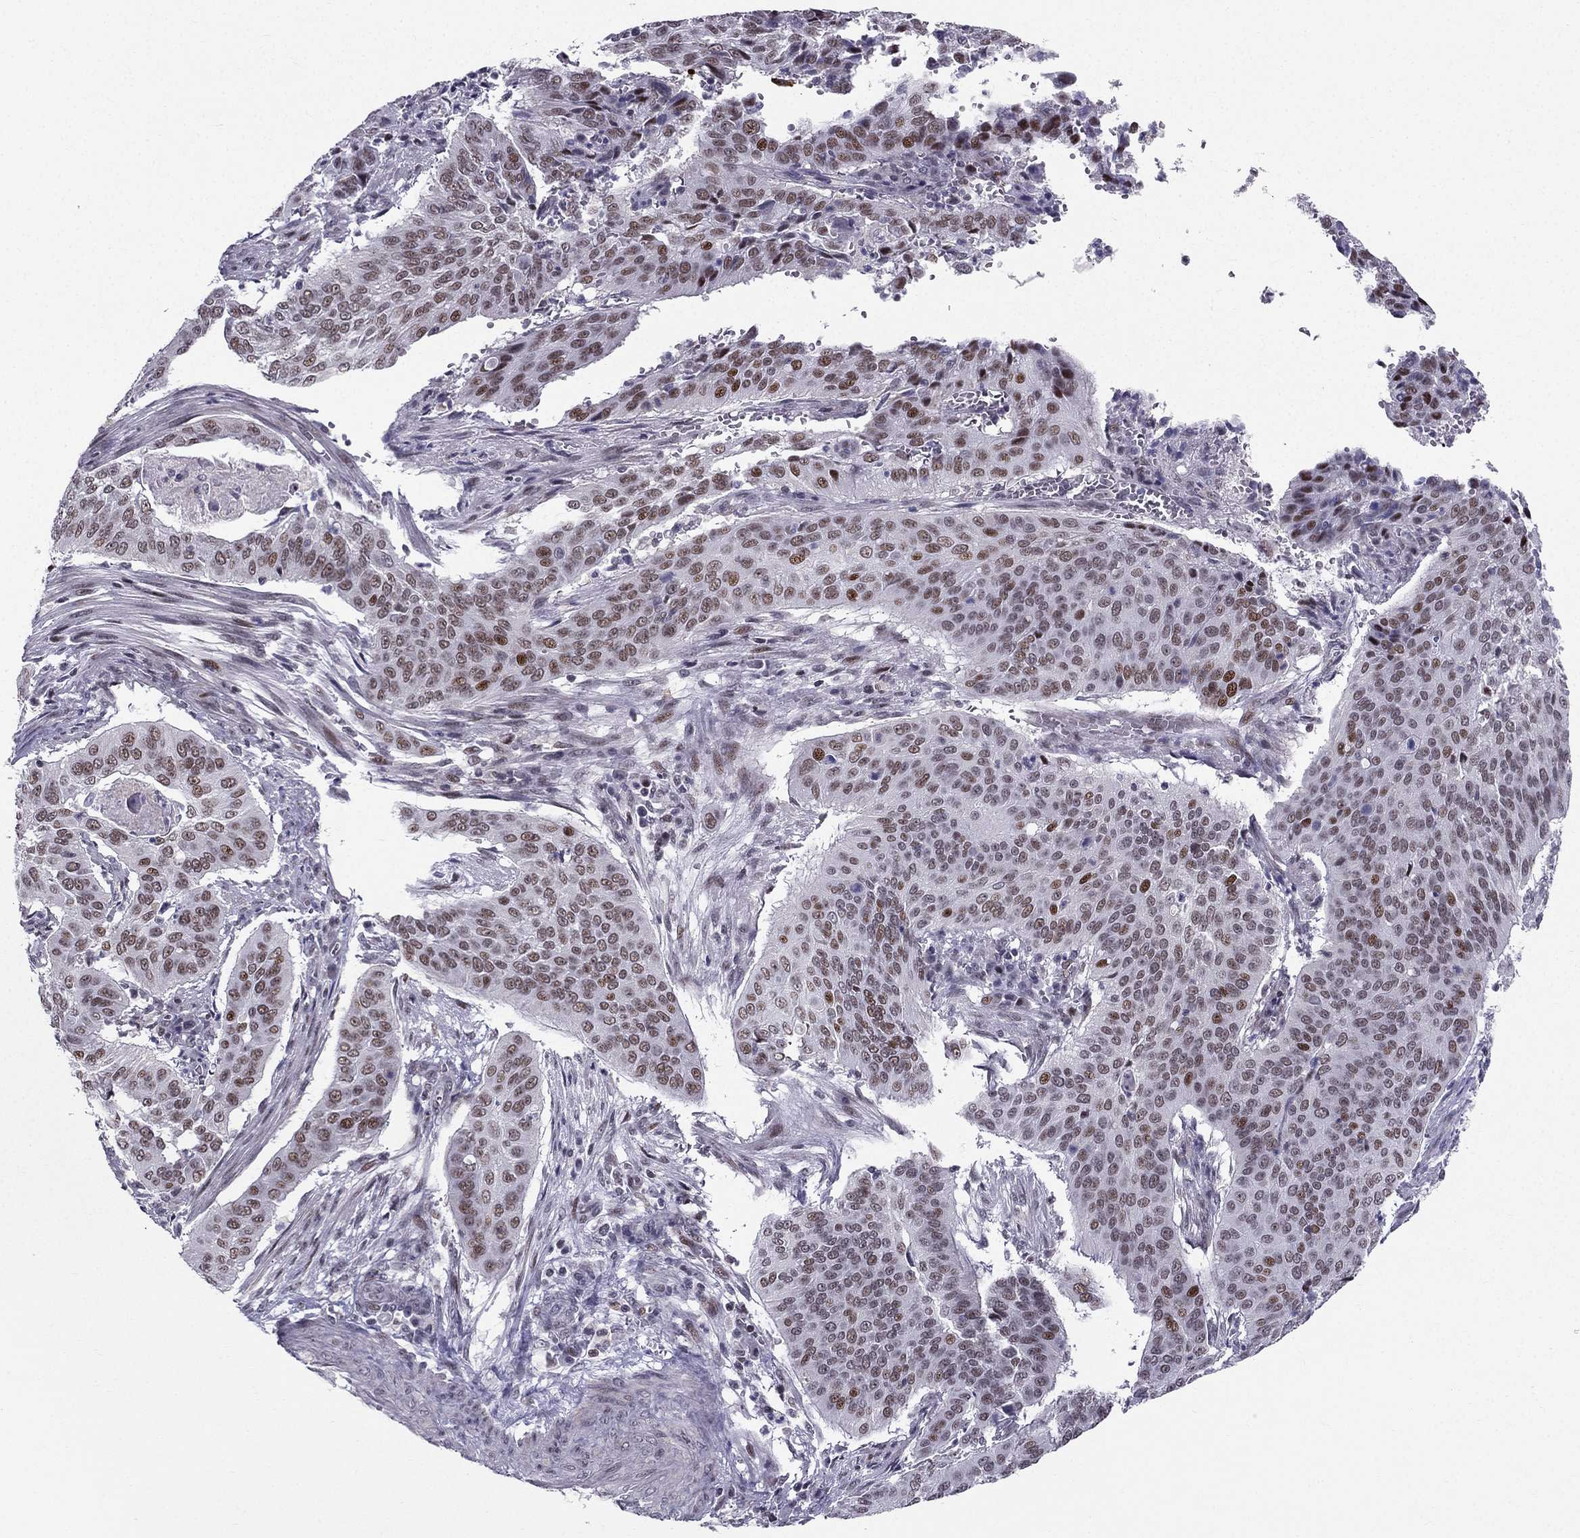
{"staining": {"intensity": "moderate", "quantity": "<25%", "location": "nuclear"}, "tissue": "cervical cancer", "cell_type": "Tumor cells", "image_type": "cancer", "snomed": [{"axis": "morphology", "description": "Squamous cell carcinoma, NOS"}, {"axis": "topography", "description": "Cervix"}], "caption": "Cervical cancer stained for a protein demonstrates moderate nuclear positivity in tumor cells.", "gene": "RPRD2", "patient": {"sex": "female", "age": 39}}